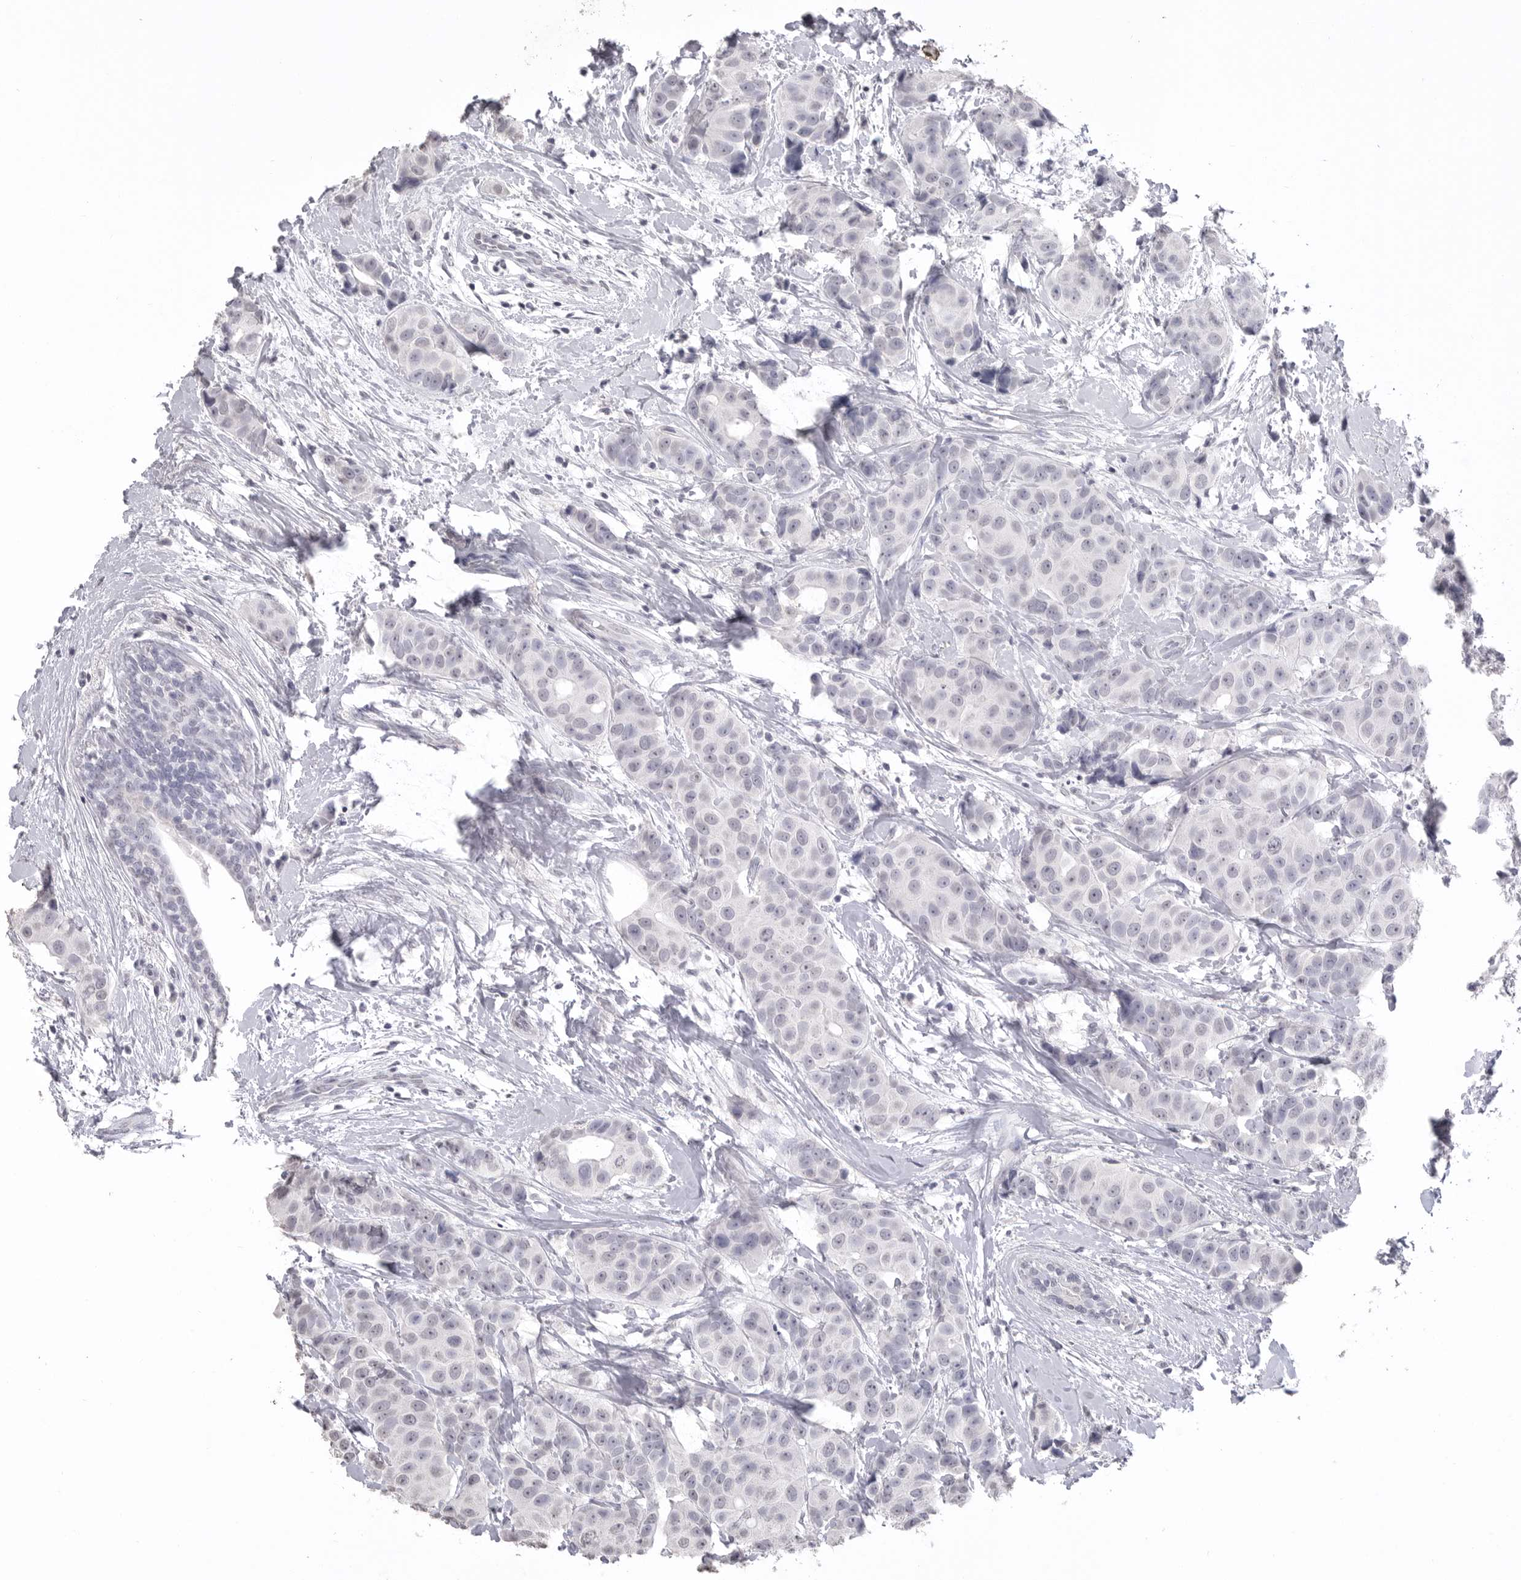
{"staining": {"intensity": "negative", "quantity": "none", "location": "none"}, "tissue": "breast cancer", "cell_type": "Tumor cells", "image_type": "cancer", "snomed": [{"axis": "morphology", "description": "Normal tissue, NOS"}, {"axis": "morphology", "description": "Duct carcinoma"}, {"axis": "topography", "description": "Breast"}], "caption": "This is an immunohistochemistry image of breast cancer (invasive ductal carcinoma). There is no expression in tumor cells.", "gene": "ICAM5", "patient": {"sex": "female", "age": 39}}